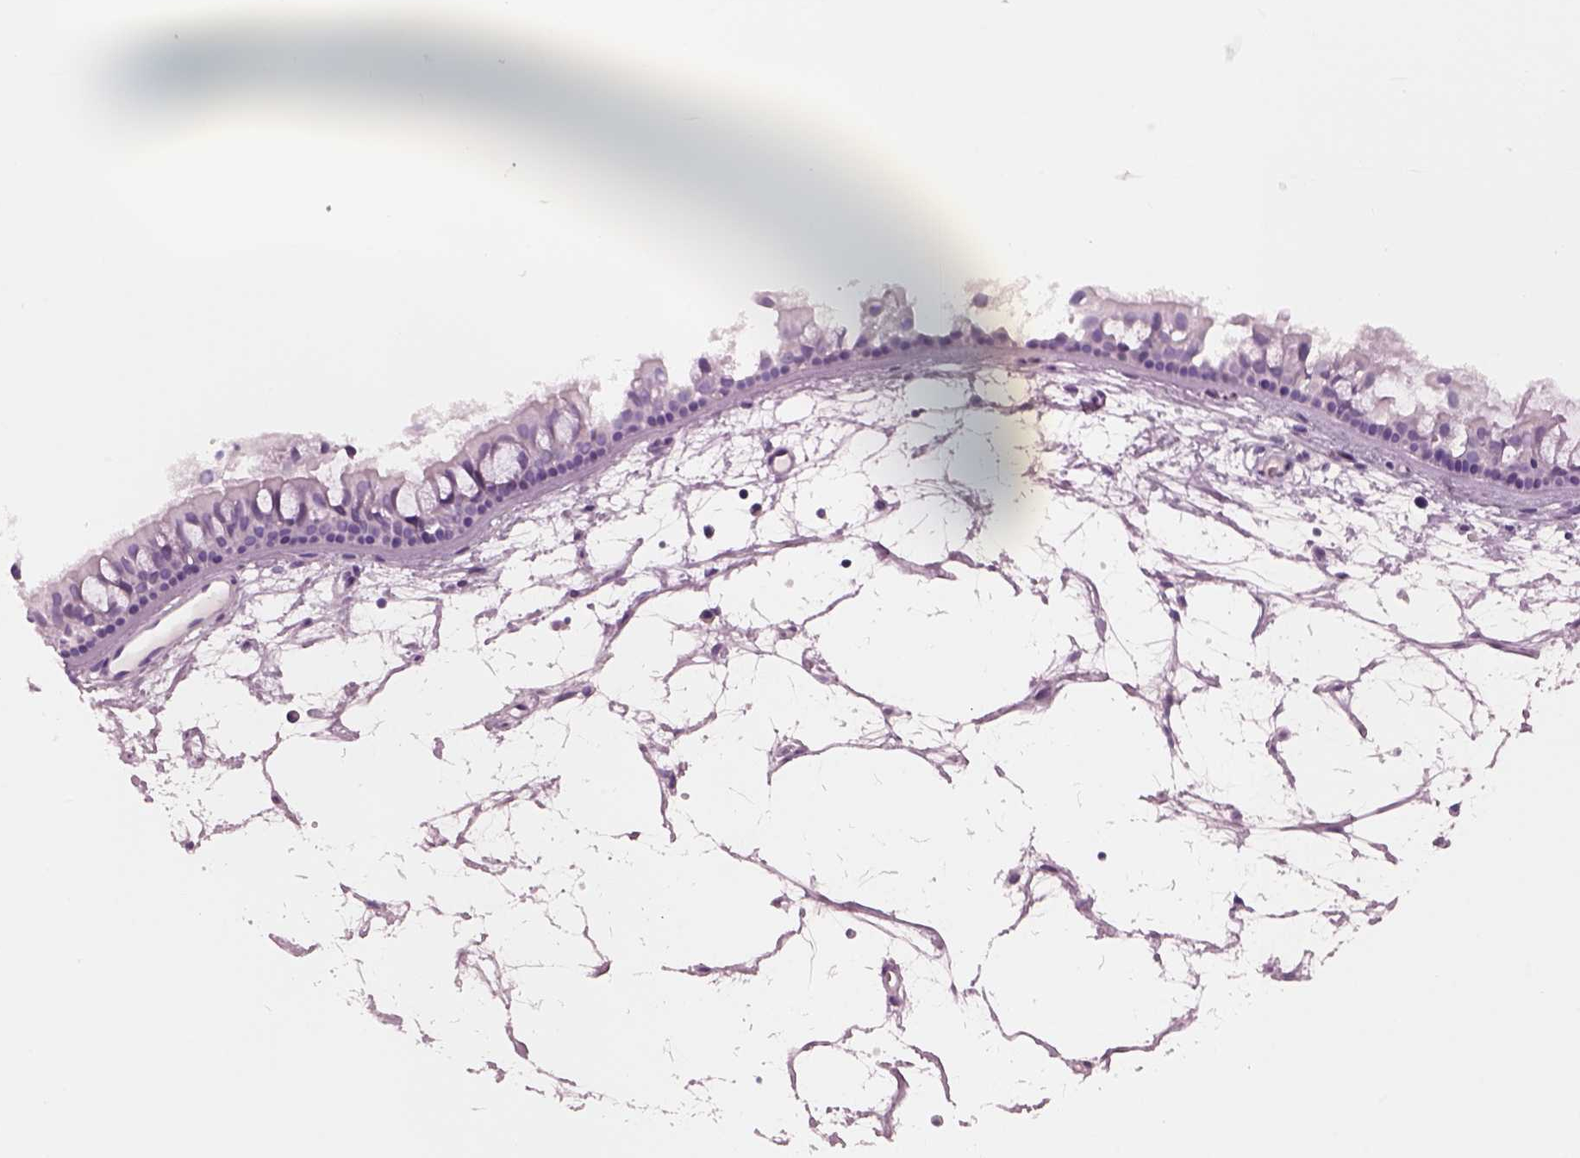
{"staining": {"intensity": "negative", "quantity": "none", "location": "none"}, "tissue": "nasopharynx", "cell_type": "Respiratory epithelial cells", "image_type": "normal", "snomed": [{"axis": "morphology", "description": "Normal tissue, NOS"}, {"axis": "topography", "description": "Nasopharynx"}], "caption": "This is a image of IHC staining of unremarkable nasopharynx, which shows no expression in respiratory epithelial cells. Brightfield microscopy of immunohistochemistry (IHC) stained with DAB (3,3'-diaminobenzidine) (brown) and hematoxylin (blue), captured at high magnification.", "gene": "CYLC1", "patient": {"sex": "female", "age": 68}}